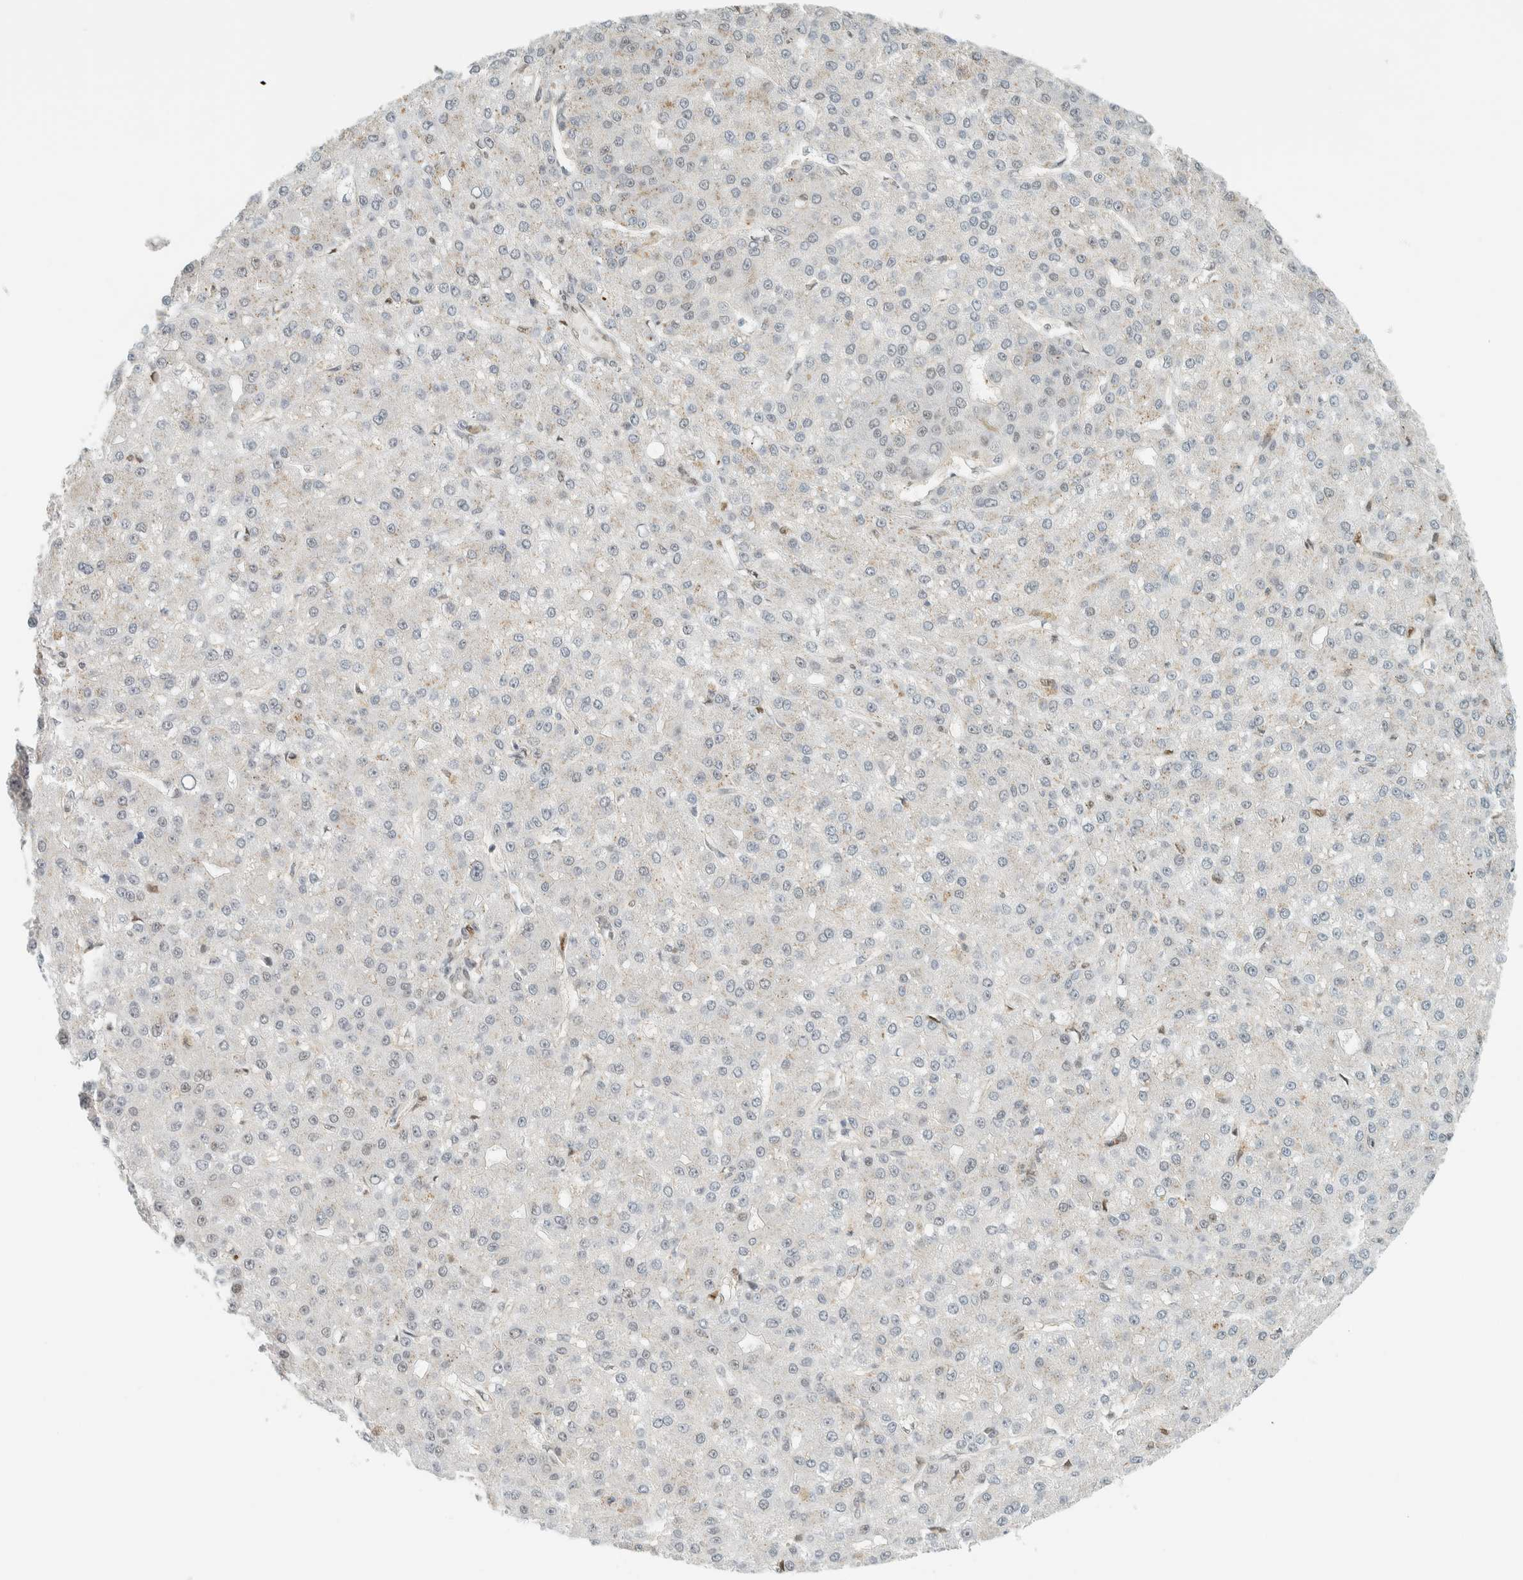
{"staining": {"intensity": "weak", "quantity": "<25%", "location": "nuclear"}, "tissue": "liver cancer", "cell_type": "Tumor cells", "image_type": "cancer", "snomed": [{"axis": "morphology", "description": "Carcinoma, Hepatocellular, NOS"}, {"axis": "topography", "description": "Liver"}], "caption": "DAB (3,3'-diaminobenzidine) immunohistochemical staining of liver hepatocellular carcinoma shows no significant expression in tumor cells.", "gene": "TFE3", "patient": {"sex": "male", "age": 67}}